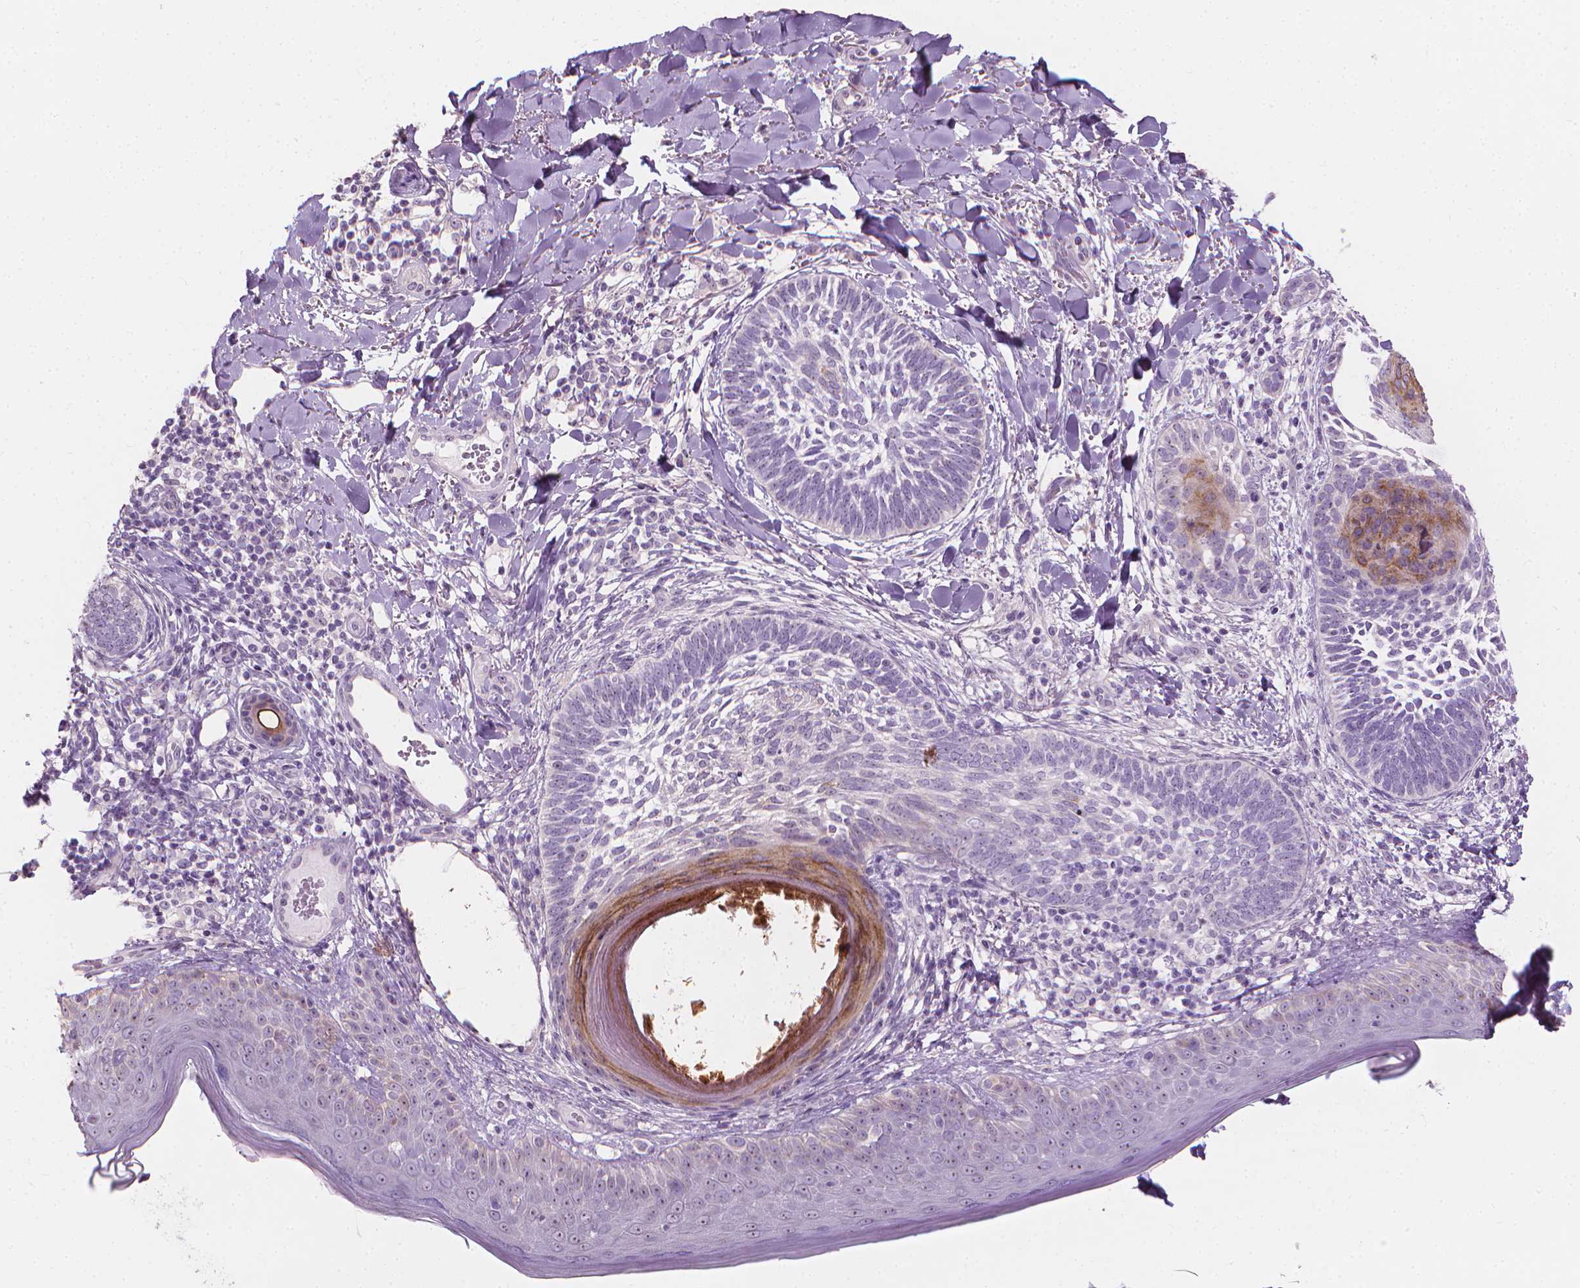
{"staining": {"intensity": "negative", "quantity": "none", "location": "none"}, "tissue": "skin cancer", "cell_type": "Tumor cells", "image_type": "cancer", "snomed": [{"axis": "morphology", "description": "Normal tissue, NOS"}, {"axis": "morphology", "description": "Basal cell carcinoma"}, {"axis": "topography", "description": "Skin"}], "caption": "Immunohistochemical staining of human basal cell carcinoma (skin) displays no significant expression in tumor cells. Nuclei are stained in blue.", "gene": "GPRC5A", "patient": {"sex": "male", "age": 46}}